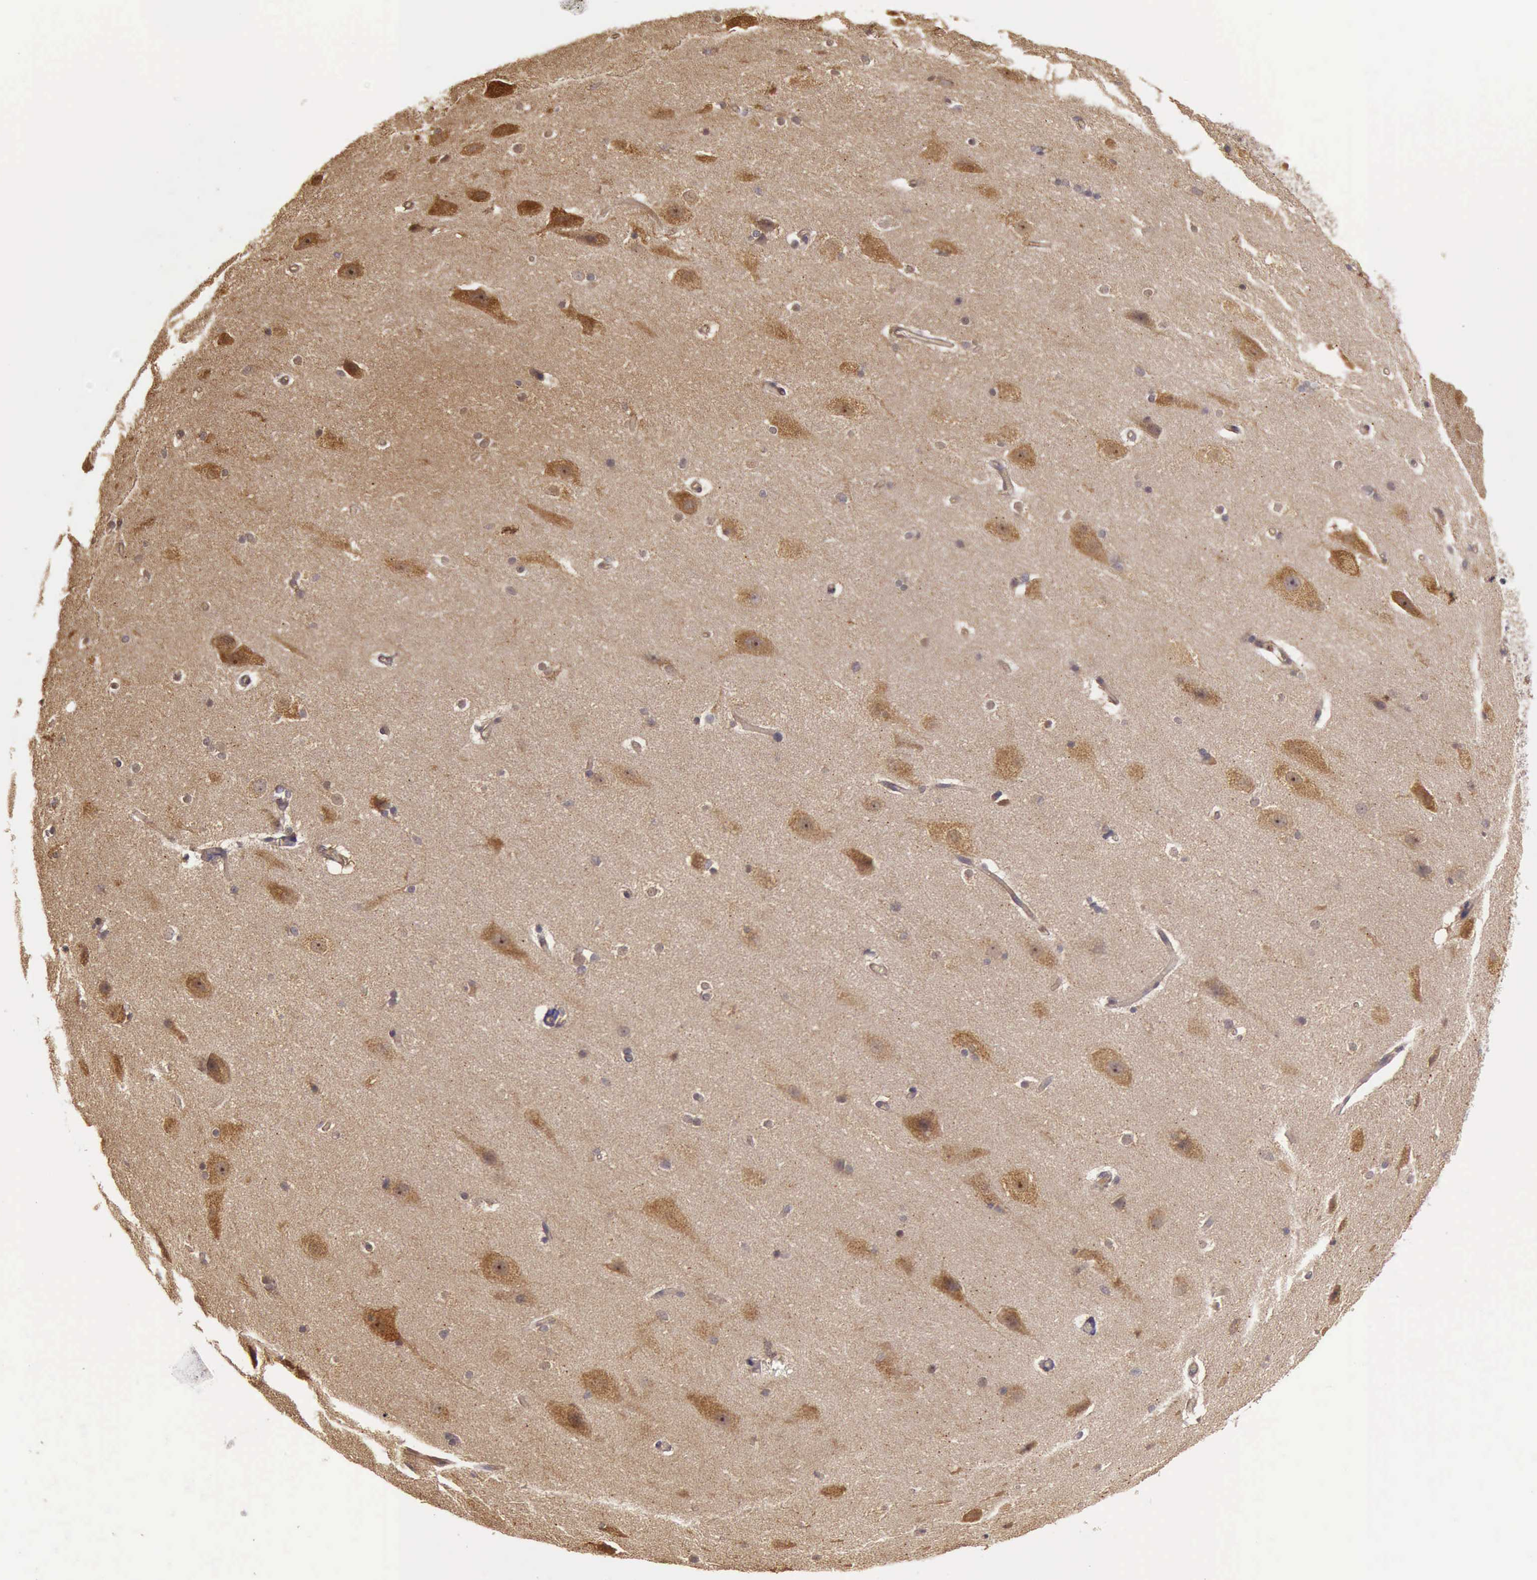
{"staining": {"intensity": "weak", "quantity": ">75%", "location": "cytoplasmic/membranous"}, "tissue": "cerebral cortex", "cell_type": "Endothelial cells", "image_type": "normal", "snomed": [{"axis": "morphology", "description": "Normal tissue, NOS"}, {"axis": "topography", "description": "Cerebral cortex"}, {"axis": "topography", "description": "Hippocampus"}], "caption": "Immunohistochemistry of unremarkable cerebral cortex displays low levels of weak cytoplasmic/membranous expression in approximately >75% of endothelial cells.", "gene": "EIF5", "patient": {"sex": "female", "age": 19}}